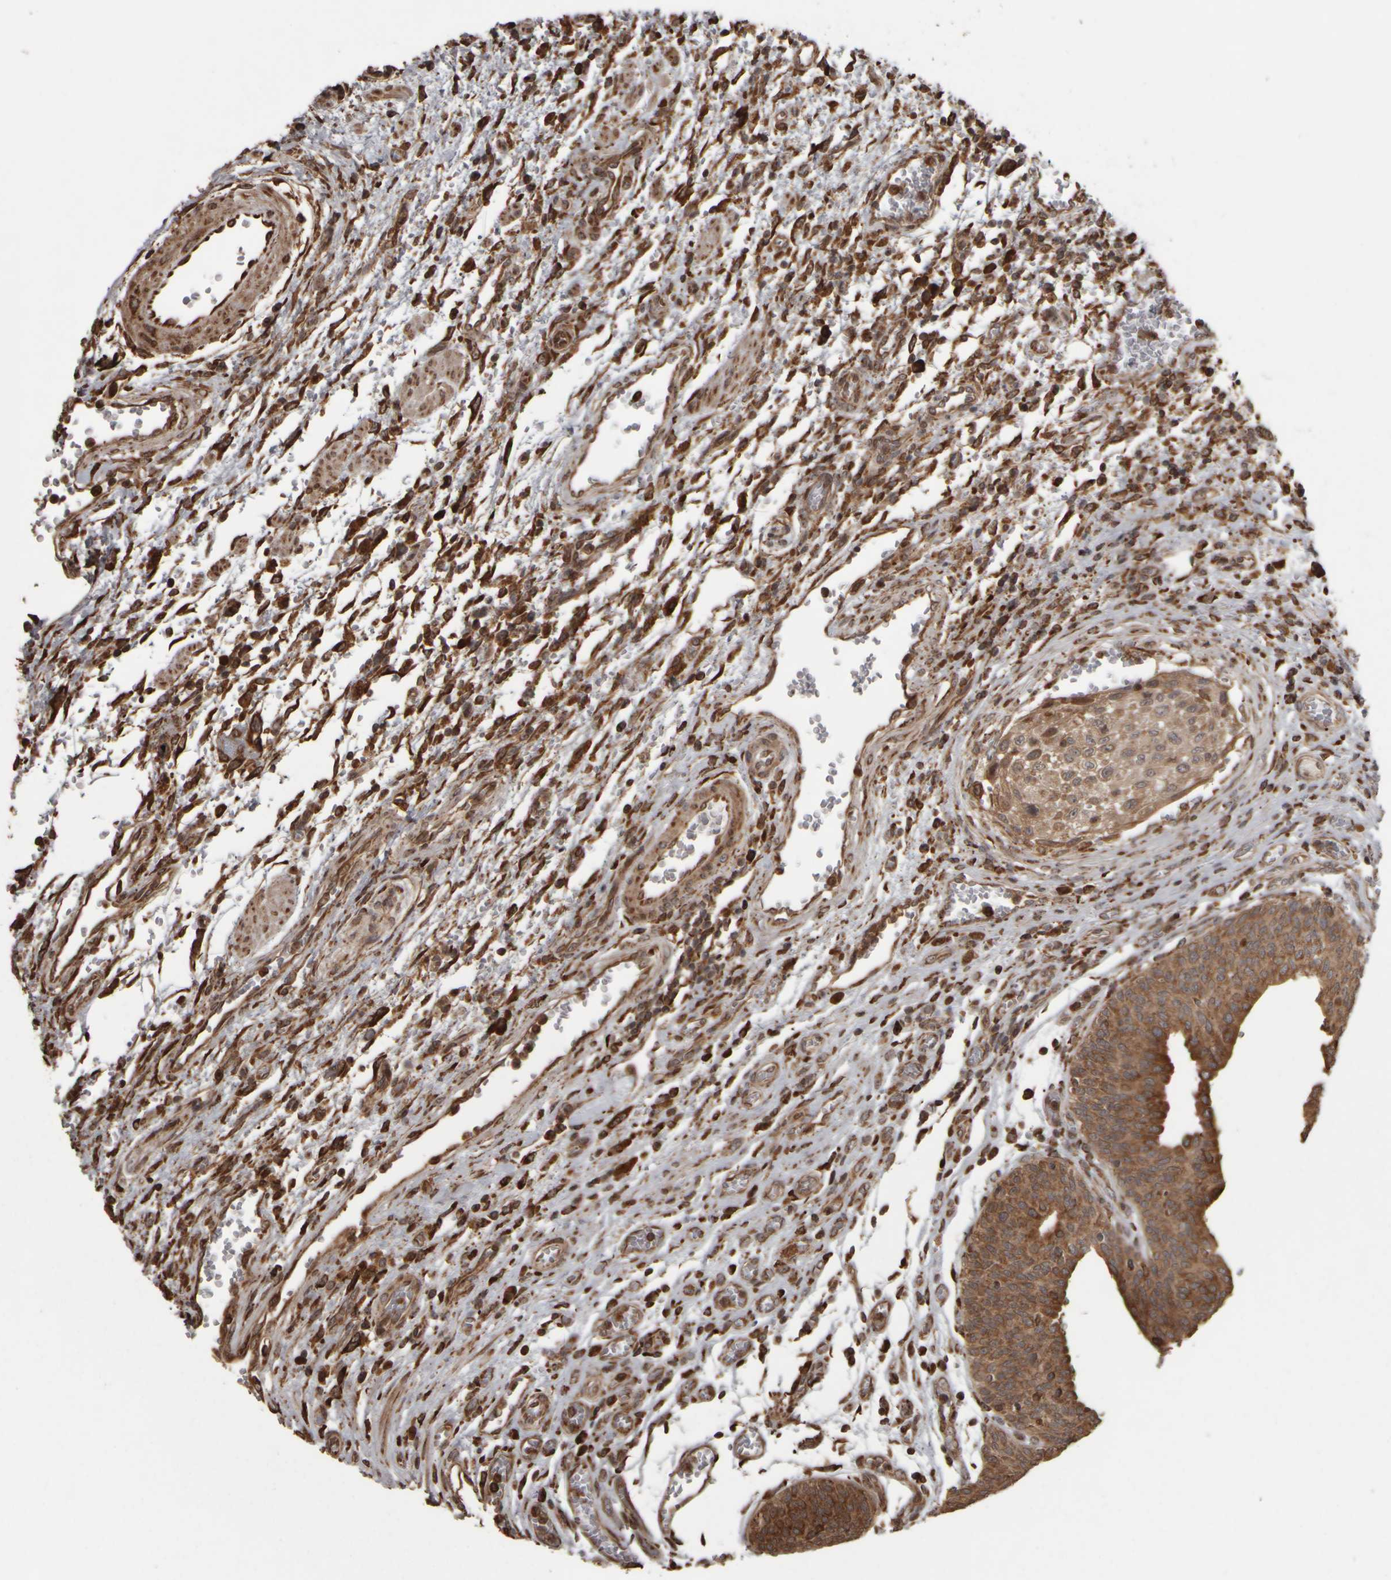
{"staining": {"intensity": "moderate", "quantity": ">75%", "location": "cytoplasmic/membranous"}, "tissue": "urothelial cancer", "cell_type": "Tumor cells", "image_type": "cancer", "snomed": [{"axis": "morphology", "description": "Urothelial carcinoma, Low grade"}, {"axis": "morphology", "description": "Urothelial carcinoma, High grade"}, {"axis": "topography", "description": "Urinary bladder"}], "caption": "Brown immunohistochemical staining in human urothelial cancer displays moderate cytoplasmic/membranous staining in about >75% of tumor cells. (Stains: DAB (3,3'-diaminobenzidine) in brown, nuclei in blue, Microscopy: brightfield microscopy at high magnification).", "gene": "AGBL3", "patient": {"sex": "male", "age": 35}}